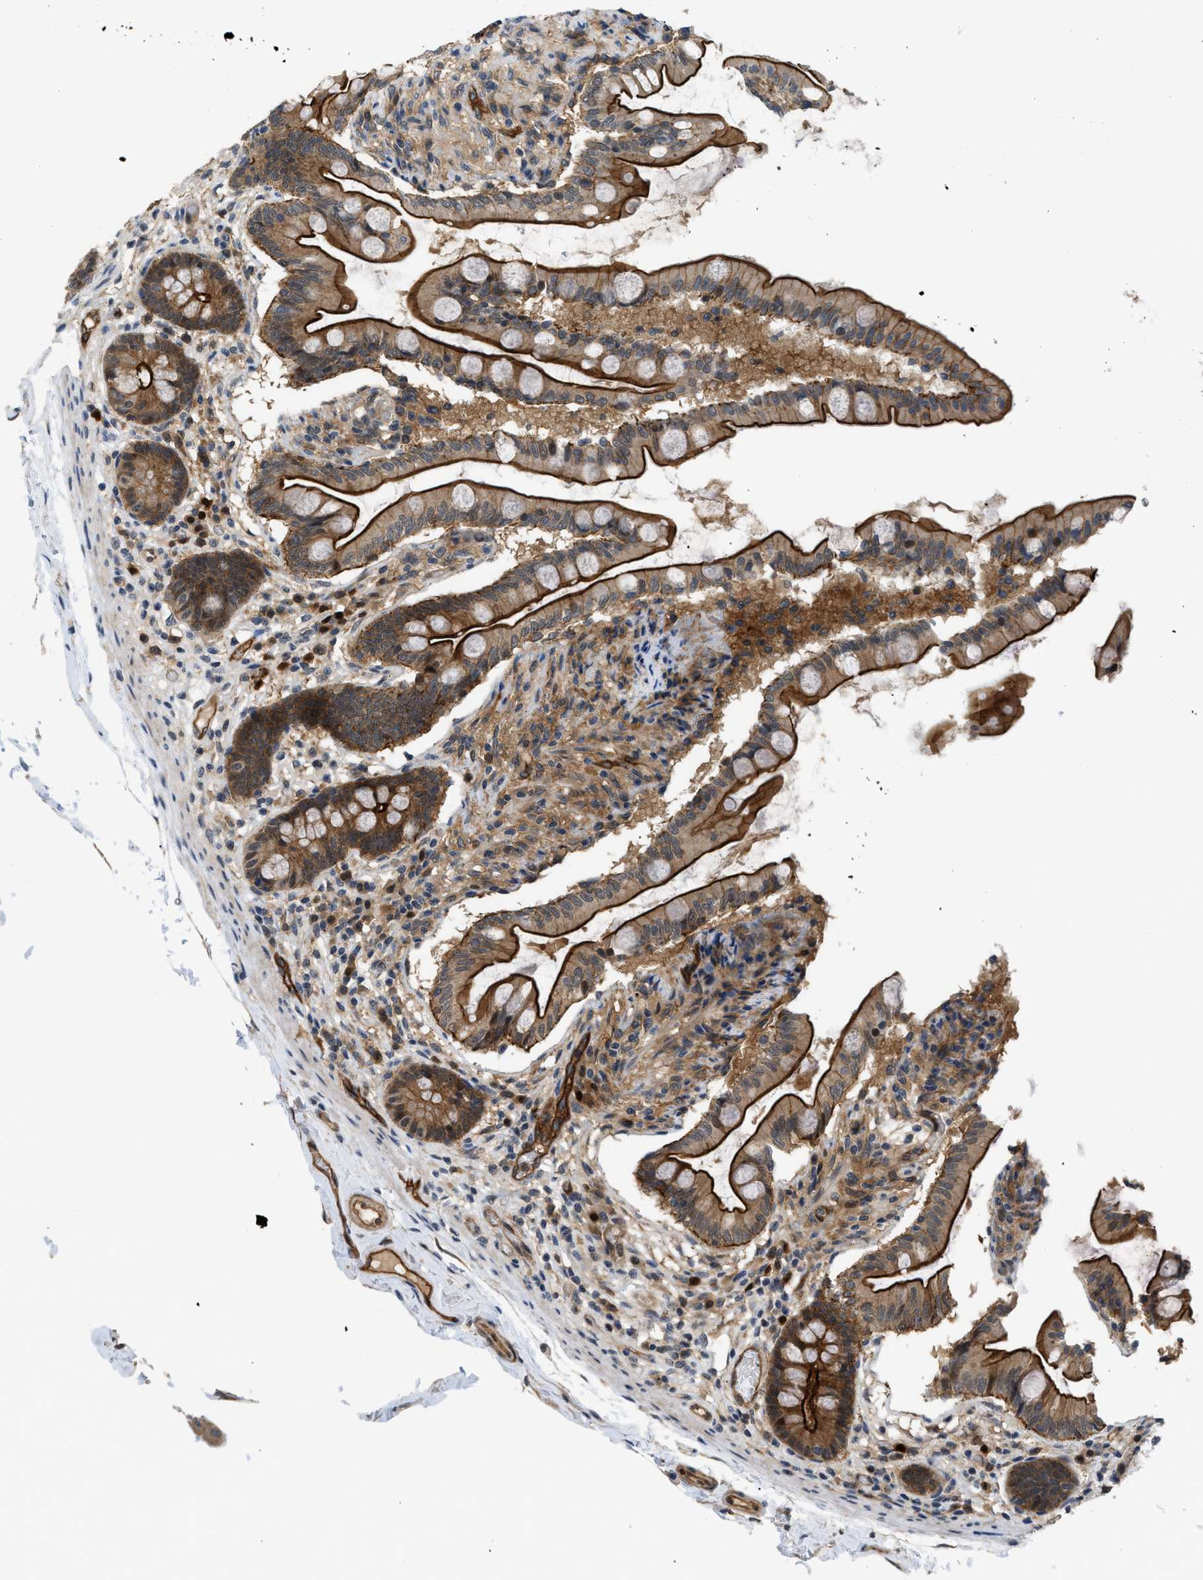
{"staining": {"intensity": "strong", "quantity": ">75%", "location": "cytoplasmic/membranous"}, "tissue": "small intestine", "cell_type": "Glandular cells", "image_type": "normal", "snomed": [{"axis": "morphology", "description": "Normal tissue, NOS"}, {"axis": "topography", "description": "Small intestine"}], "caption": "Immunohistochemical staining of normal human small intestine shows high levels of strong cytoplasmic/membranous staining in approximately >75% of glandular cells. (DAB (3,3'-diaminobenzidine) IHC, brown staining for protein, blue staining for nuclei).", "gene": "TRAK2", "patient": {"sex": "female", "age": 56}}